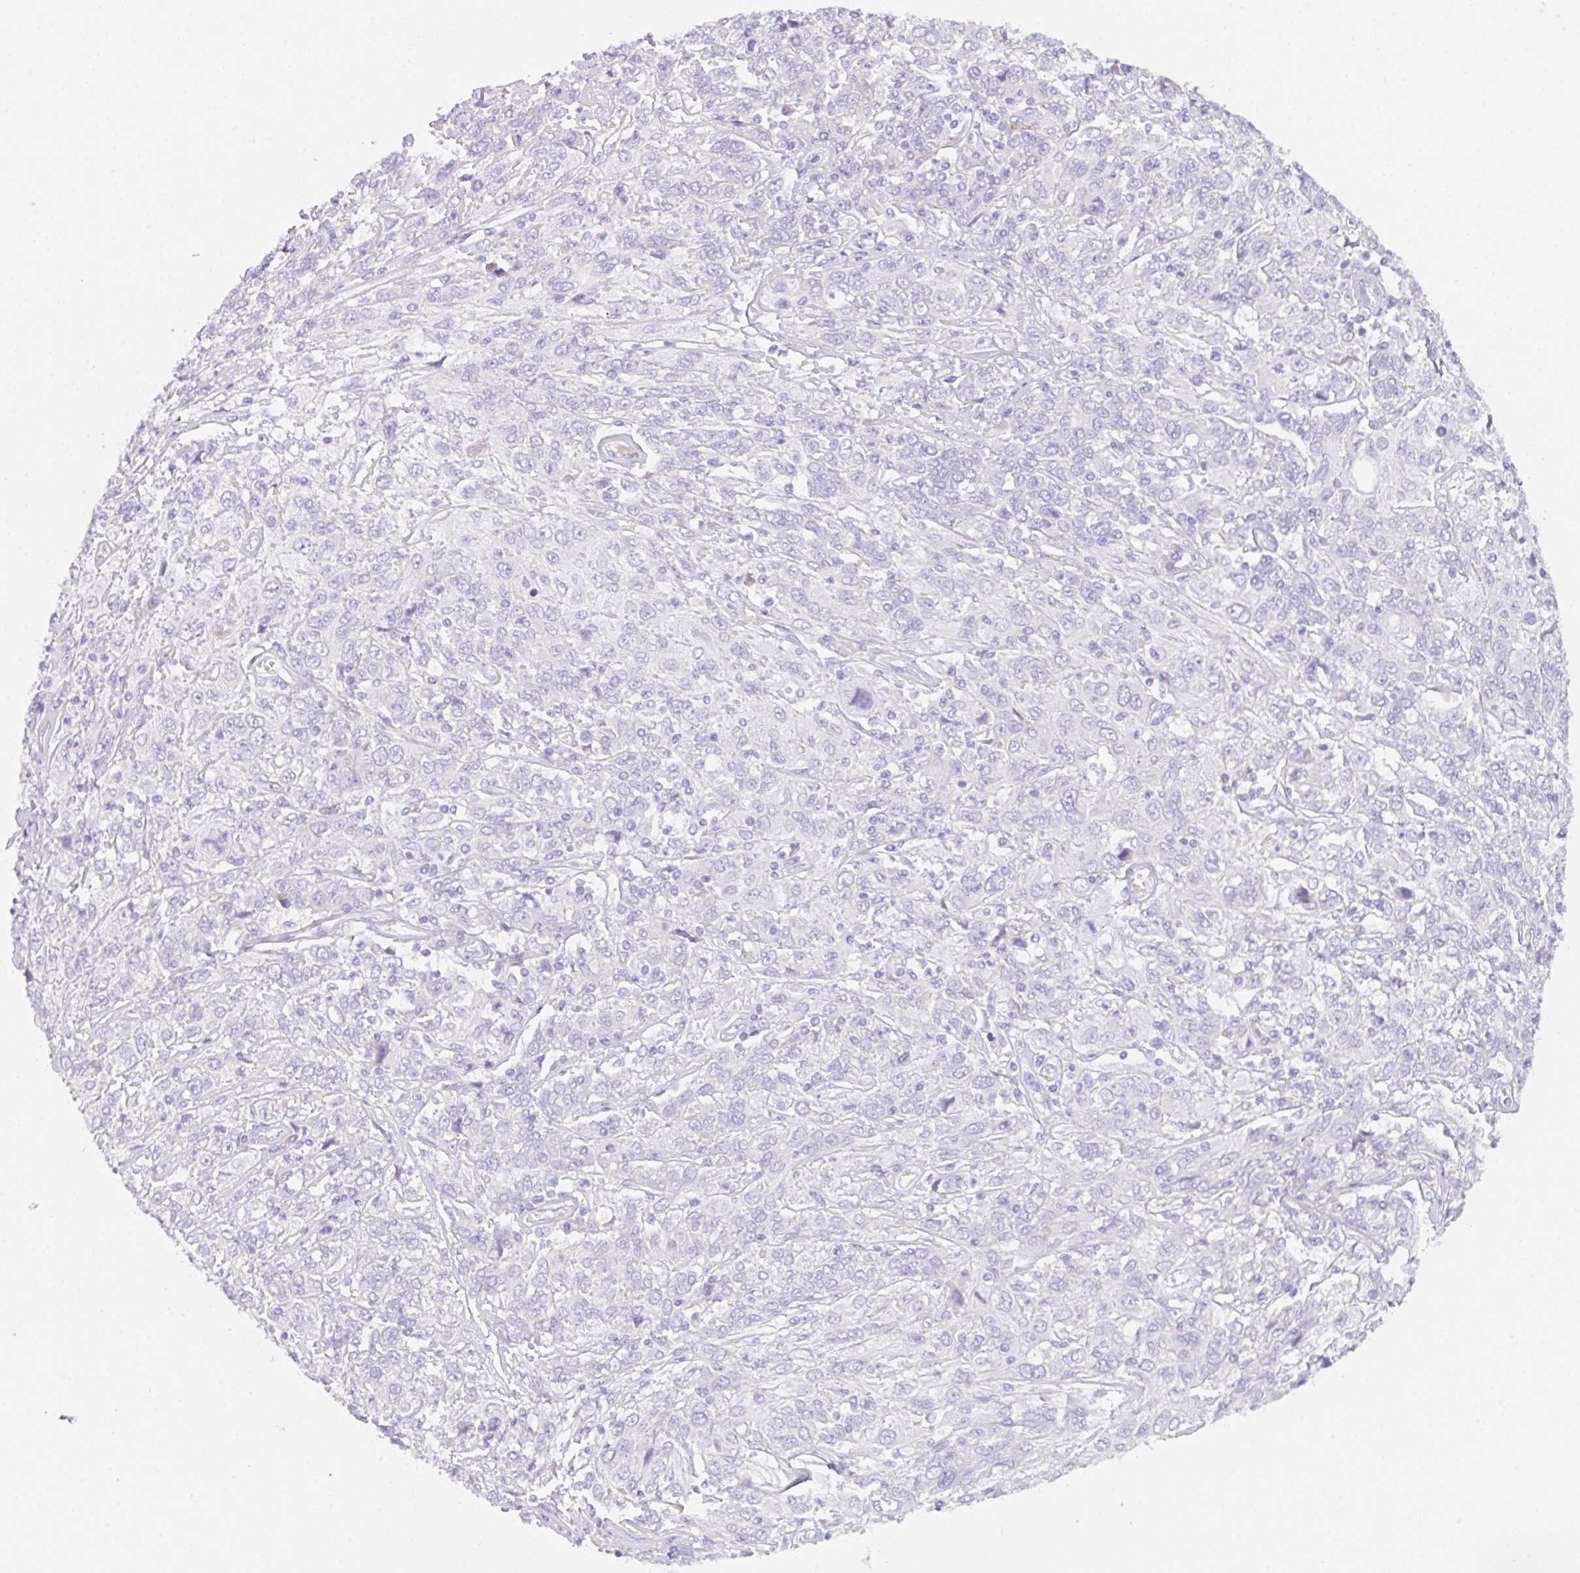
{"staining": {"intensity": "negative", "quantity": "none", "location": "none"}, "tissue": "cervical cancer", "cell_type": "Tumor cells", "image_type": "cancer", "snomed": [{"axis": "morphology", "description": "Squamous cell carcinoma, NOS"}, {"axis": "topography", "description": "Cervix"}], "caption": "Protein analysis of cervical cancer (squamous cell carcinoma) shows no significant positivity in tumor cells.", "gene": "KLK8", "patient": {"sex": "female", "age": 46}}